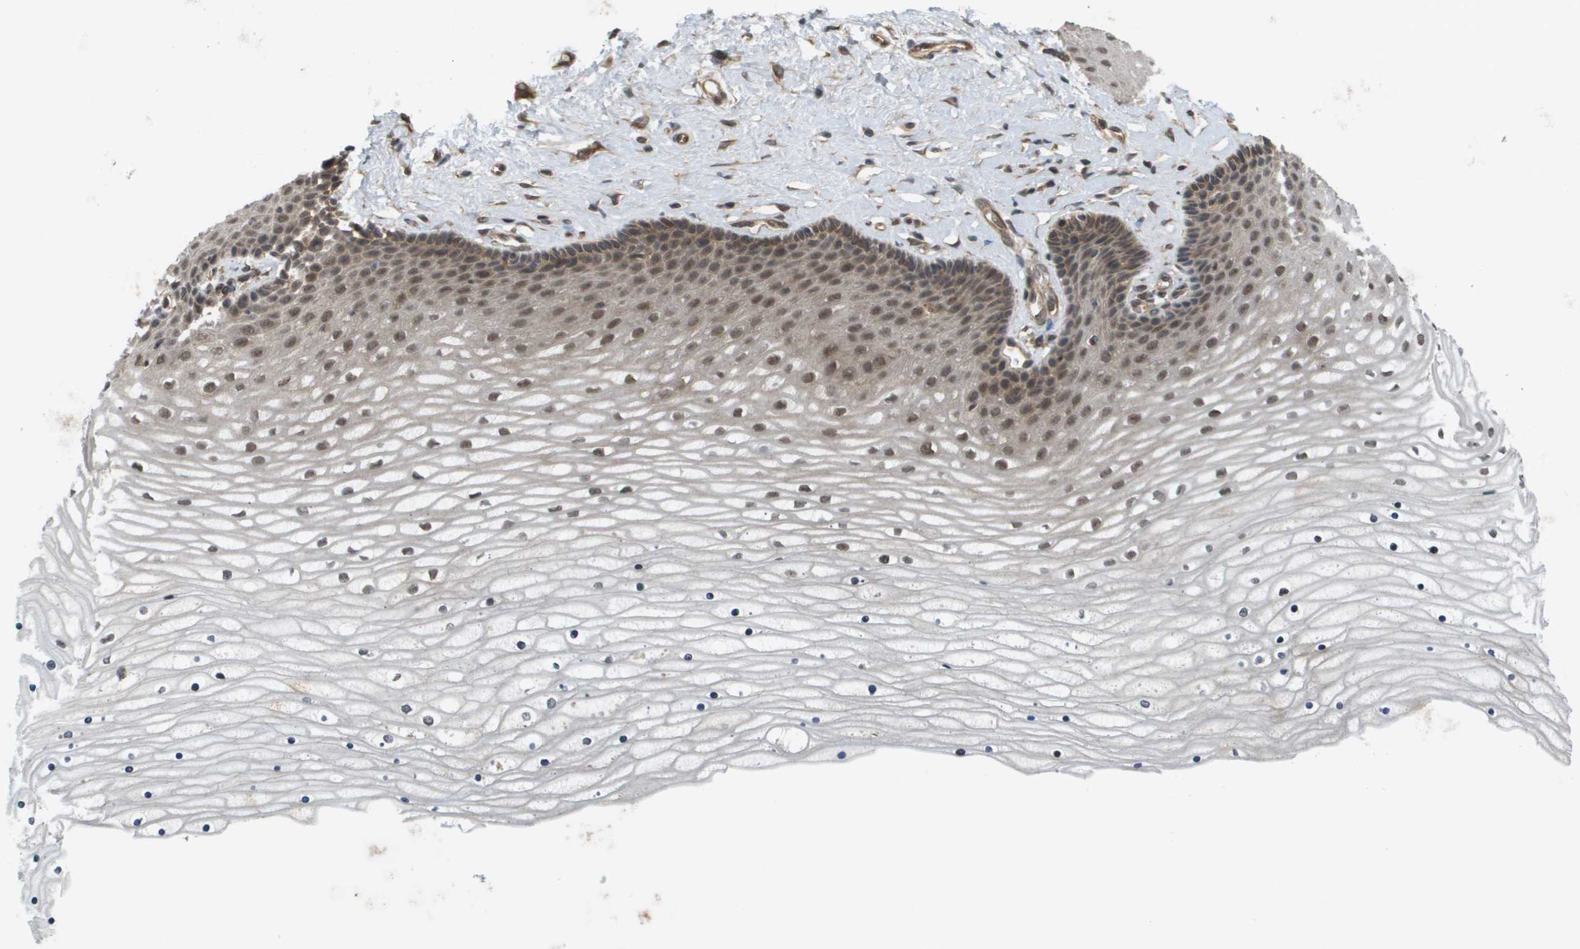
{"staining": {"intensity": "moderate", "quantity": ">75%", "location": "cytoplasmic/membranous"}, "tissue": "cervix", "cell_type": "Glandular cells", "image_type": "normal", "snomed": [{"axis": "morphology", "description": "Normal tissue, NOS"}, {"axis": "topography", "description": "Cervix"}], "caption": "Approximately >75% of glandular cells in benign cervix exhibit moderate cytoplasmic/membranous protein staining as visualized by brown immunohistochemical staining.", "gene": "CTPS2", "patient": {"sex": "female", "age": 39}}